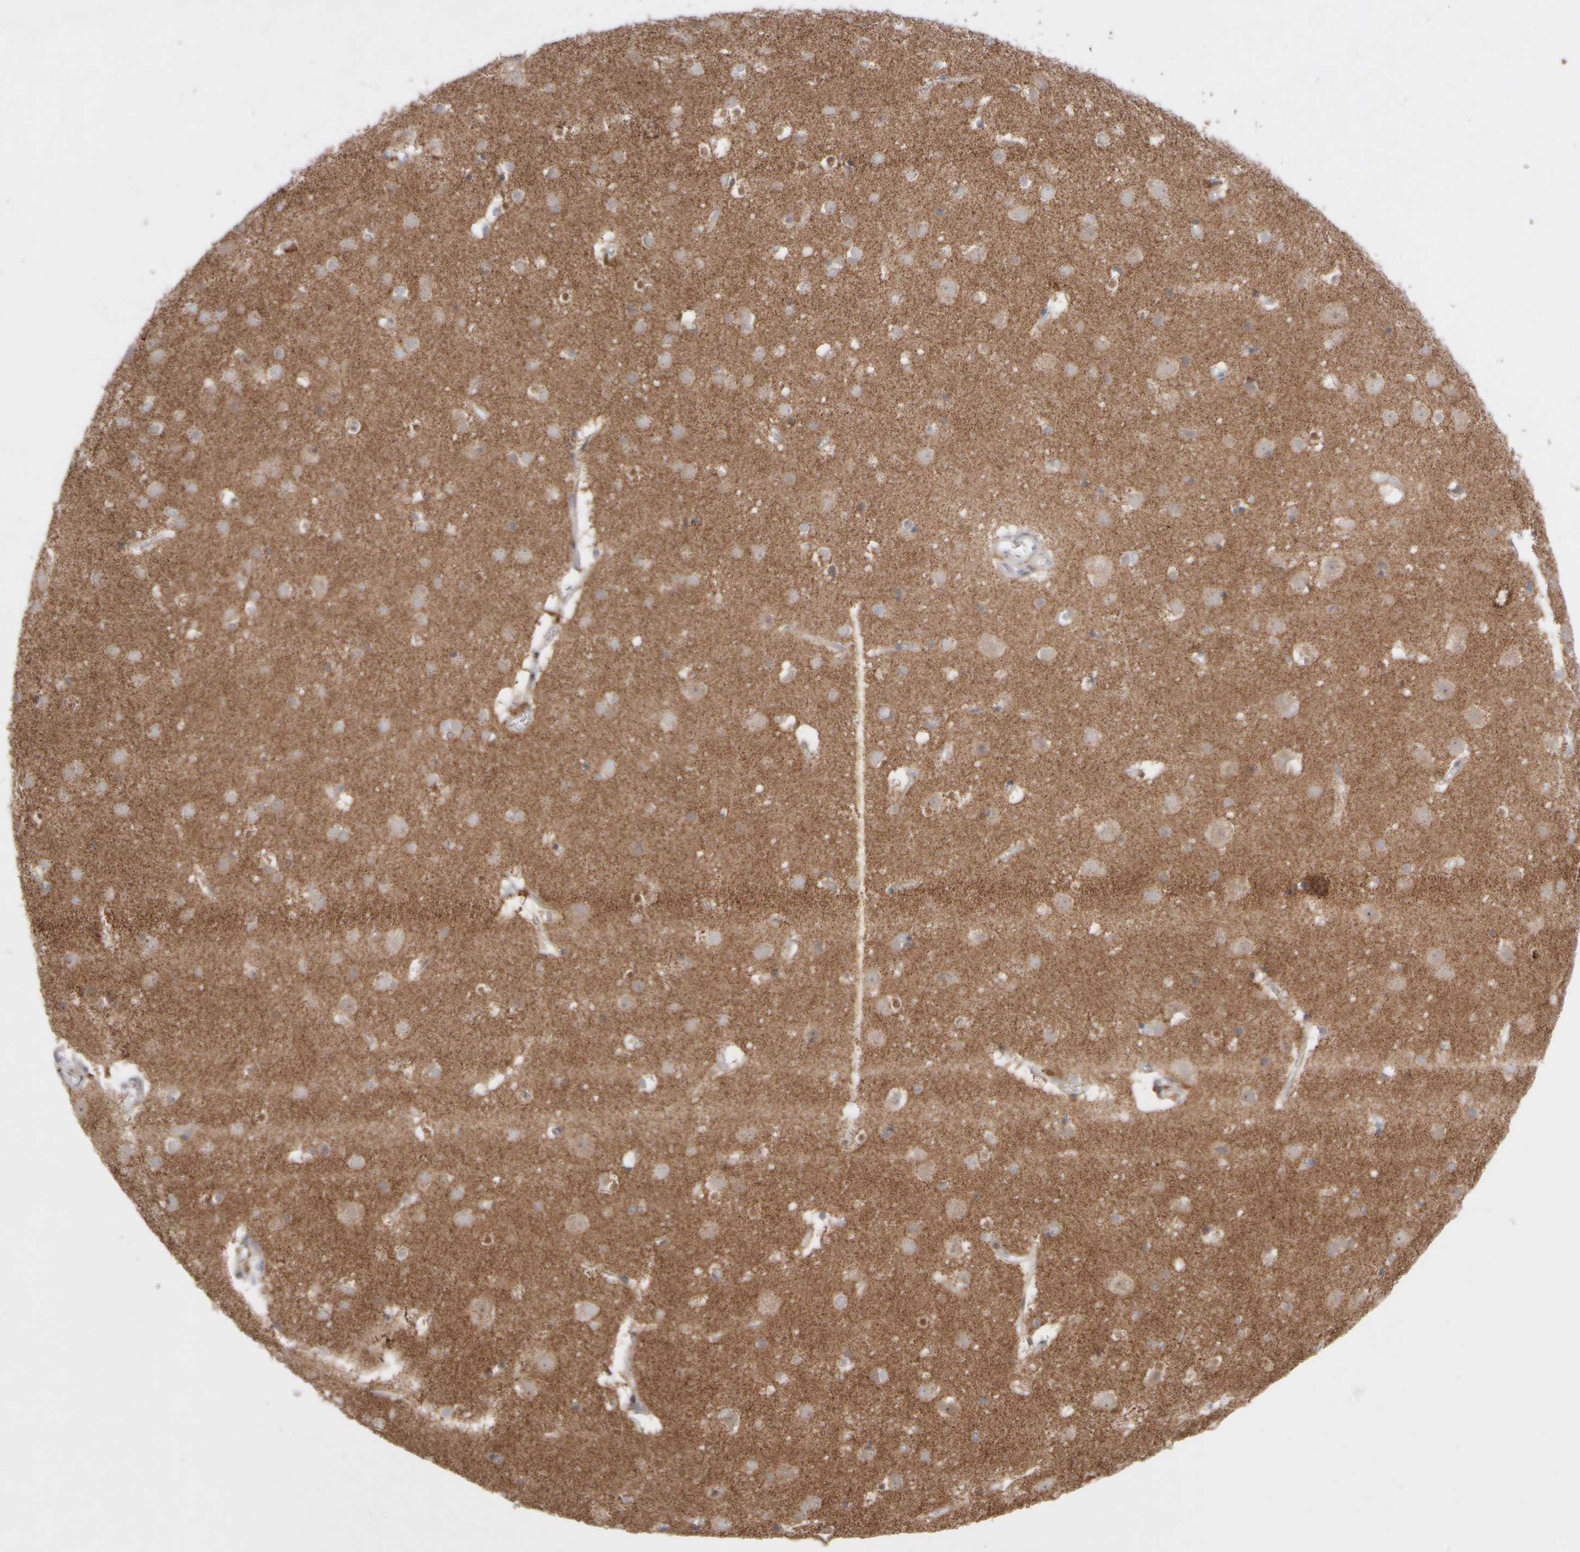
{"staining": {"intensity": "negative", "quantity": "none", "location": "none"}, "tissue": "cerebral cortex", "cell_type": "Endothelial cells", "image_type": "normal", "snomed": [{"axis": "morphology", "description": "Normal tissue, NOS"}, {"axis": "topography", "description": "Cerebral cortex"}], "caption": "This is a image of IHC staining of unremarkable cerebral cortex, which shows no expression in endothelial cells.", "gene": "CHADL", "patient": {"sex": "male", "age": 54}}